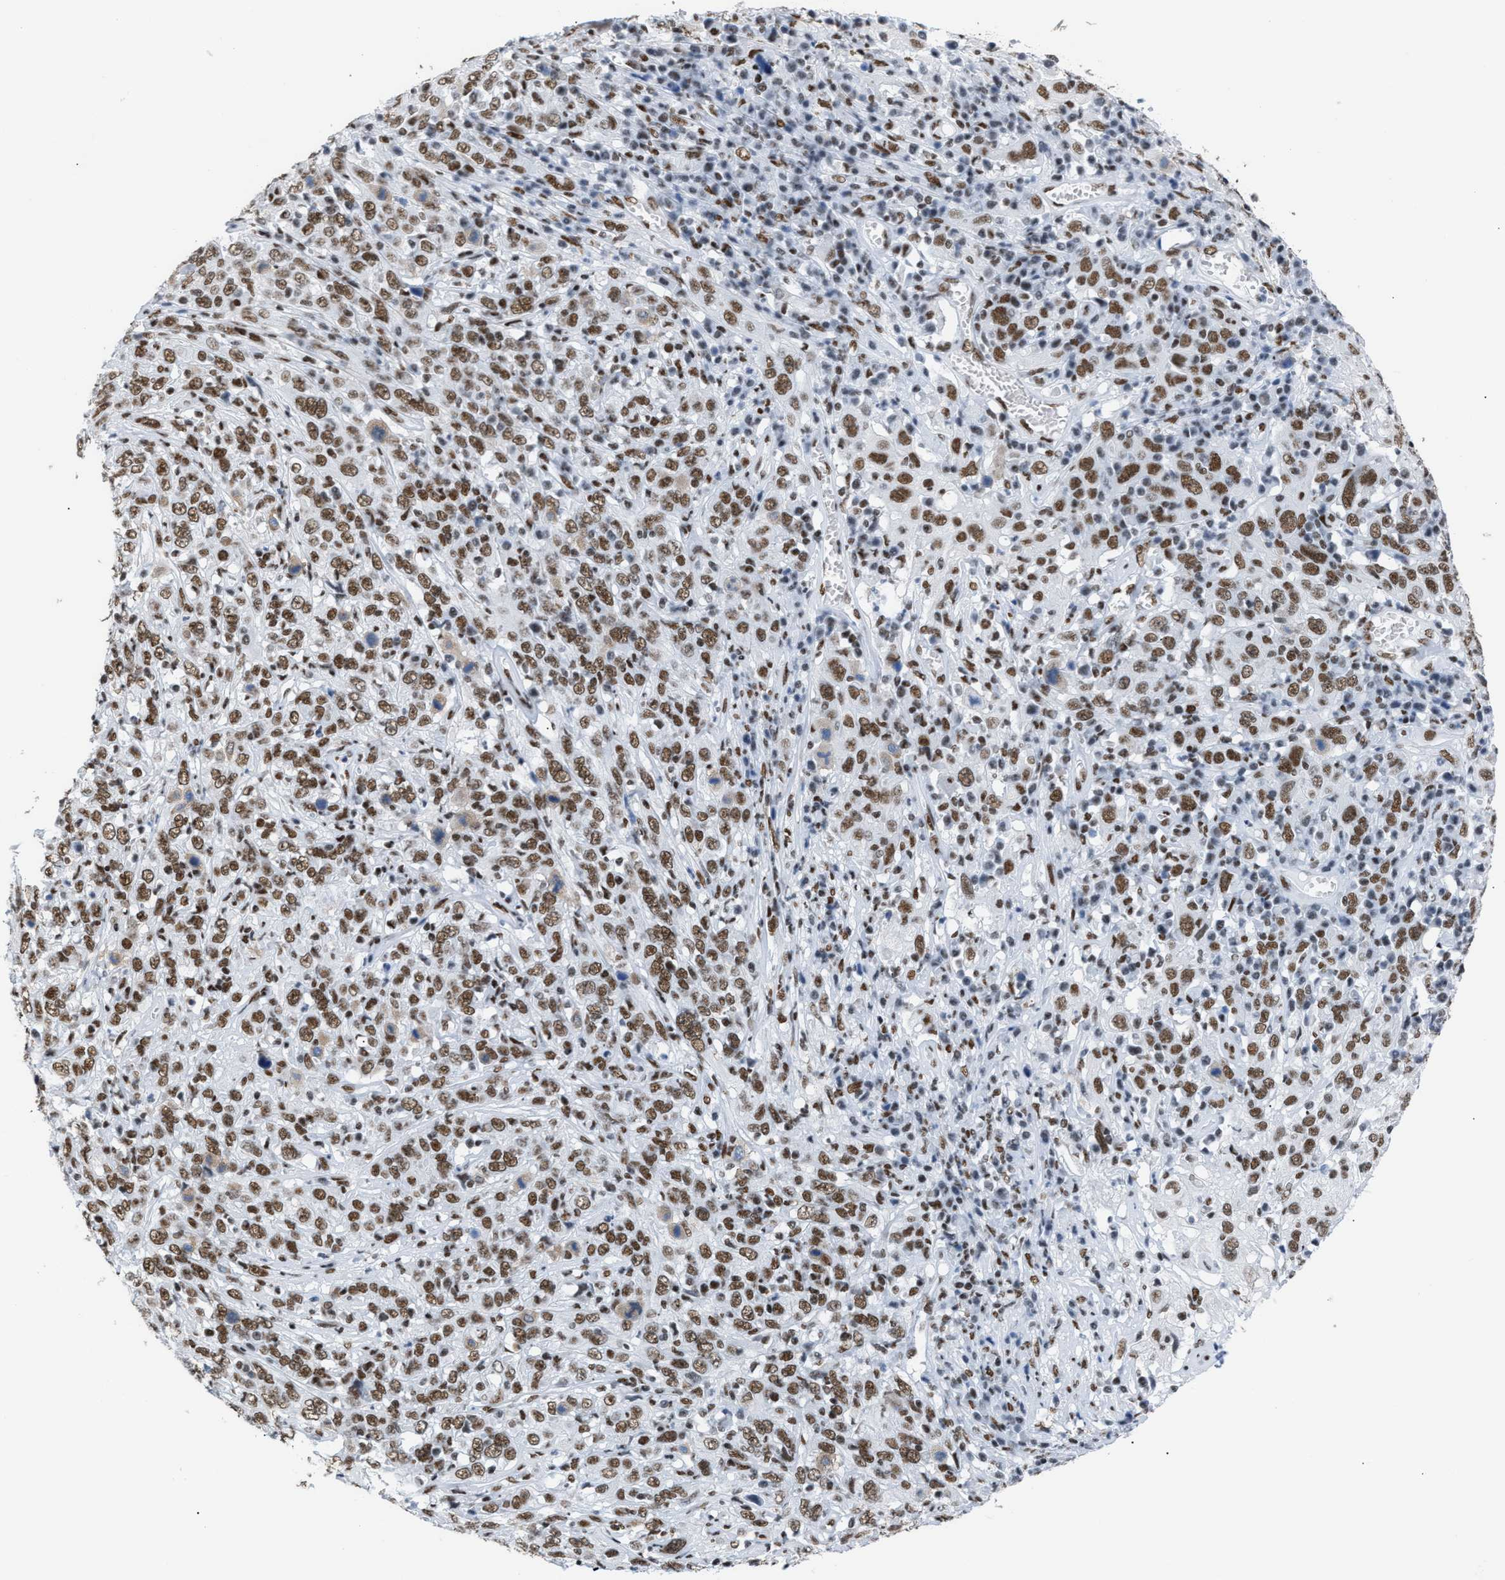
{"staining": {"intensity": "moderate", "quantity": ">75%", "location": "cytoplasmic/membranous"}, "tissue": "cervical cancer", "cell_type": "Tumor cells", "image_type": "cancer", "snomed": [{"axis": "morphology", "description": "Squamous cell carcinoma, NOS"}, {"axis": "topography", "description": "Cervix"}], "caption": "Immunohistochemistry (IHC) staining of cervical cancer (squamous cell carcinoma), which displays medium levels of moderate cytoplasmic/membranous positivity in approximately >75% of tumor cells indicating moderate cytoplasmic/membranous protein positivity. The staining was performed using DAB (brown) for protein detection and nuclei were counterstained in hematoxylin (blue).", "gene": "CCAR2", "patient": {"sex": "female", "age": 46}}